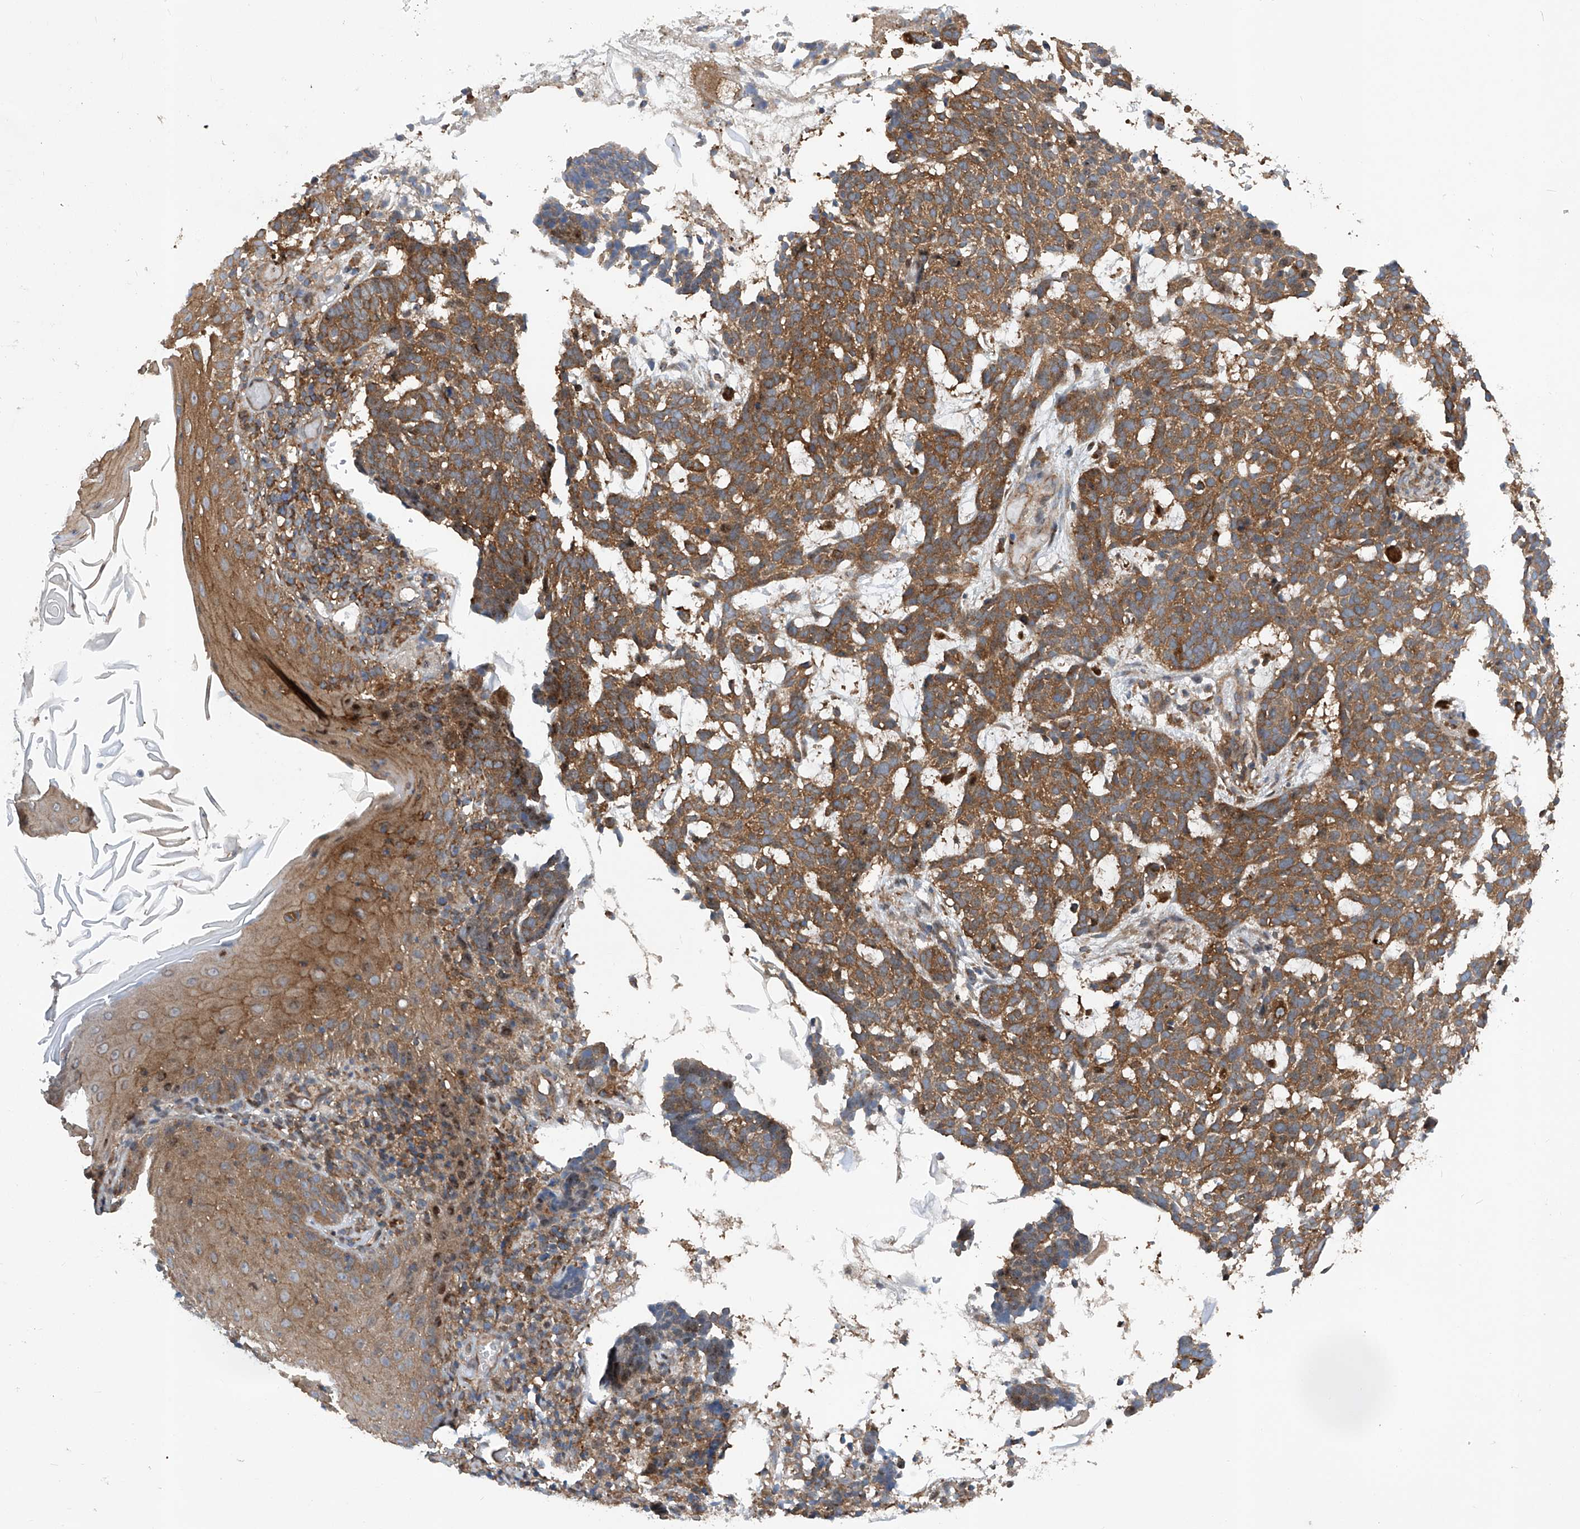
{"staining": {"intensity": "moderate", "quantity": ">75%", "location": "cytoplasmic/membranous"}, "tissue": "skin cancer", "cell_type": "Tumor cells", "image_type": "cancer", "snomed": [{"axis": "morphology", "description": "Basal cell carcinoma"}, {"axis": "topography", "description": "Skin"}], "caption": "Moderate cytoplasmic/membranous expression for a protein is present in about >75% of tumor cells of skin cancer (basal cell carcinoma) using immunohistochemistry (IHC).", "gene": "SMAP1", "patient": {"sex": "male", "age": 85}}